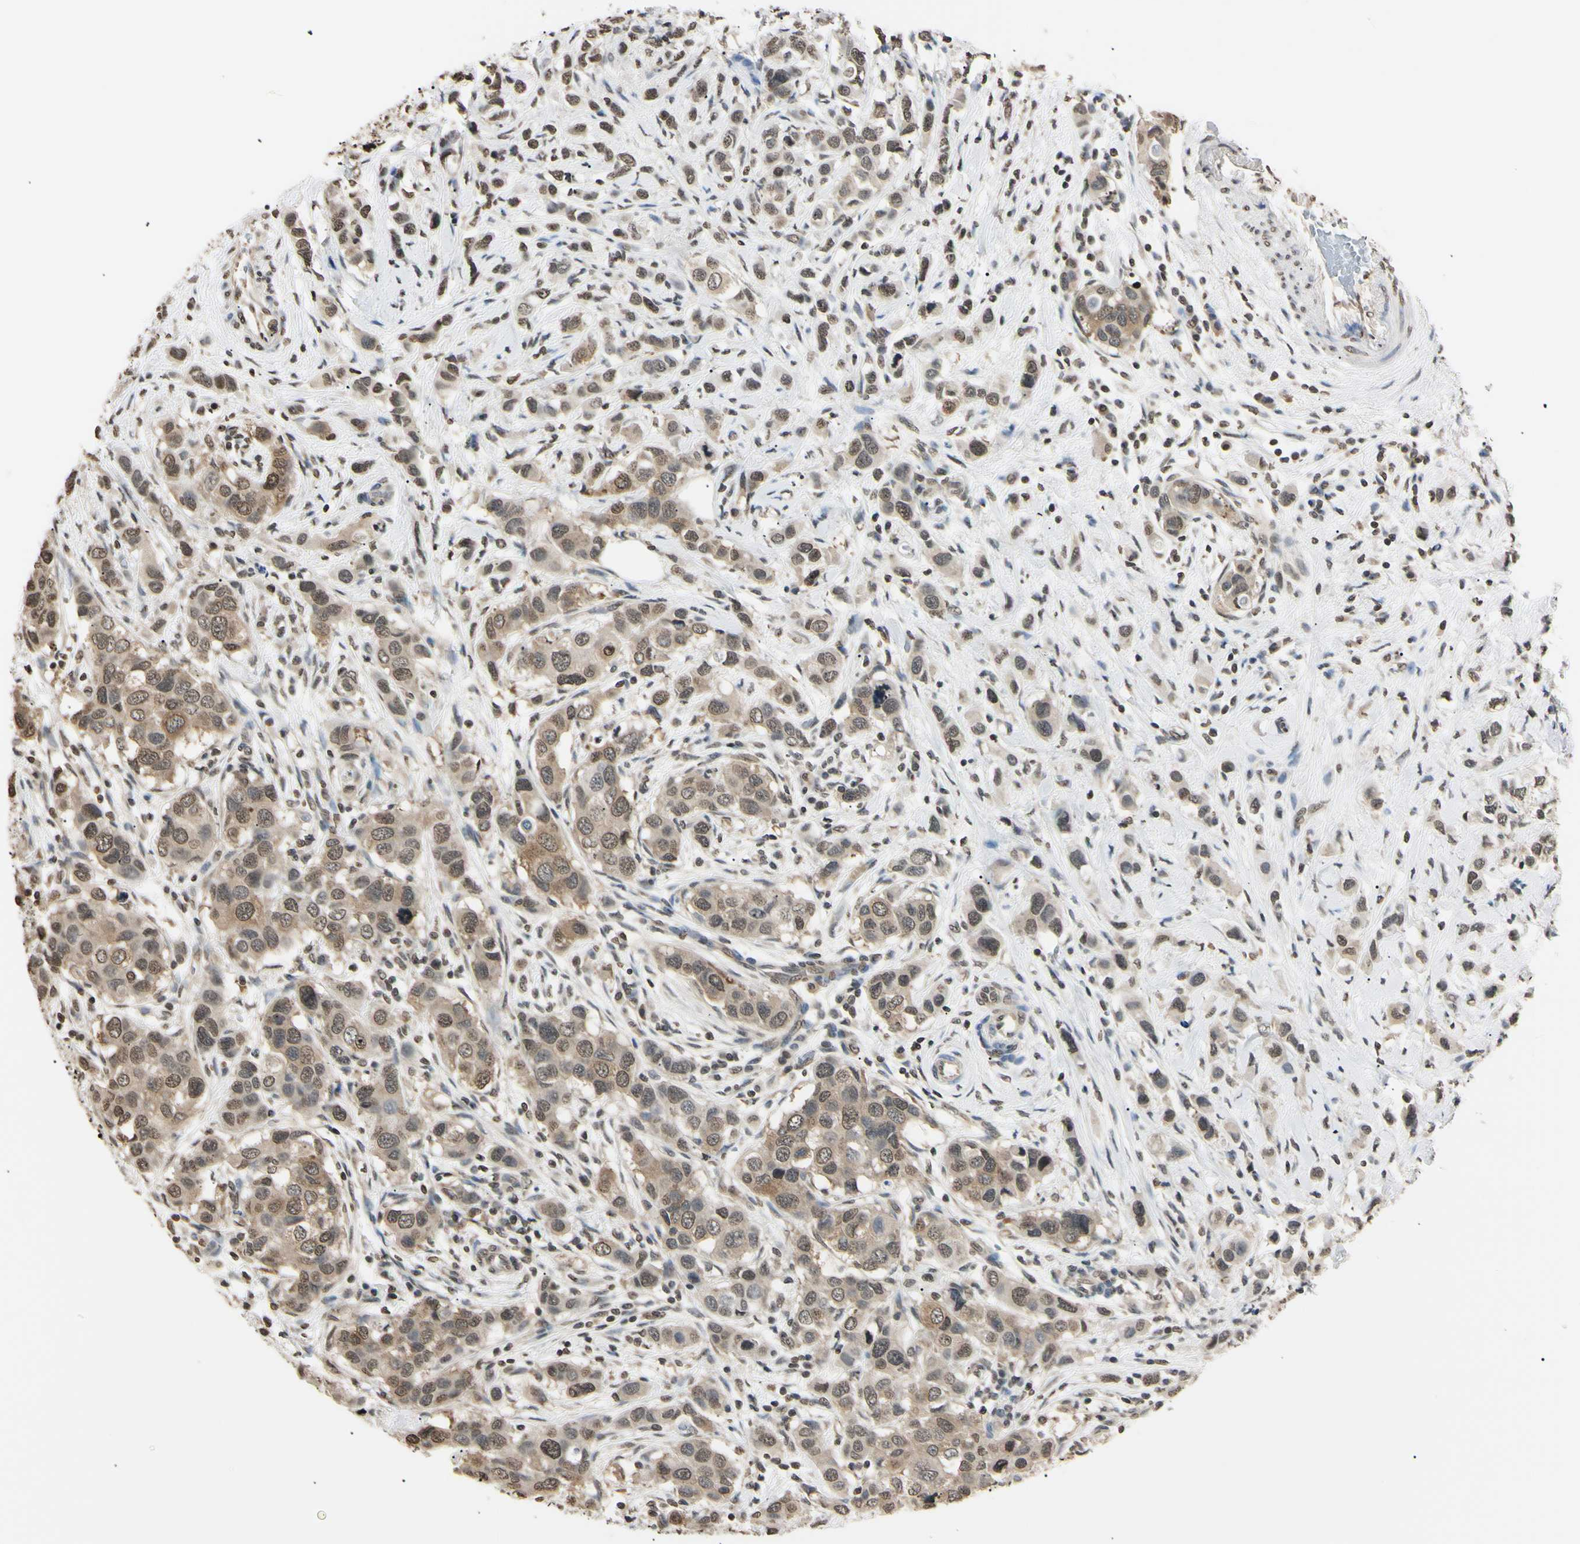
{"staining": {"intensity": "weak", "quantity": ">75%", "location": "cytoplasmic/membranous,nuclear"}, "tissue": "breast cancer", "cell_type": "Tumor cells", "image_type": "cancer", "snomed": [{"axis": "morphology", "description": "Normal tissue, NOS"}, {"axis": "morphology", "description": "Duct carcinoma"}, {"axis": "topography", "description": "Breast"}], "caption": "DAB (3,3'-diaminobenzidine) immunohistochemical staining of human intraductal carcinoma (breast) displays weak cytoplasmic/membranous and nuclear protein expression in approximately >75% of tumor cells.", "gene": "CDC45", "patient": {"sex": "female", "age": 50}}